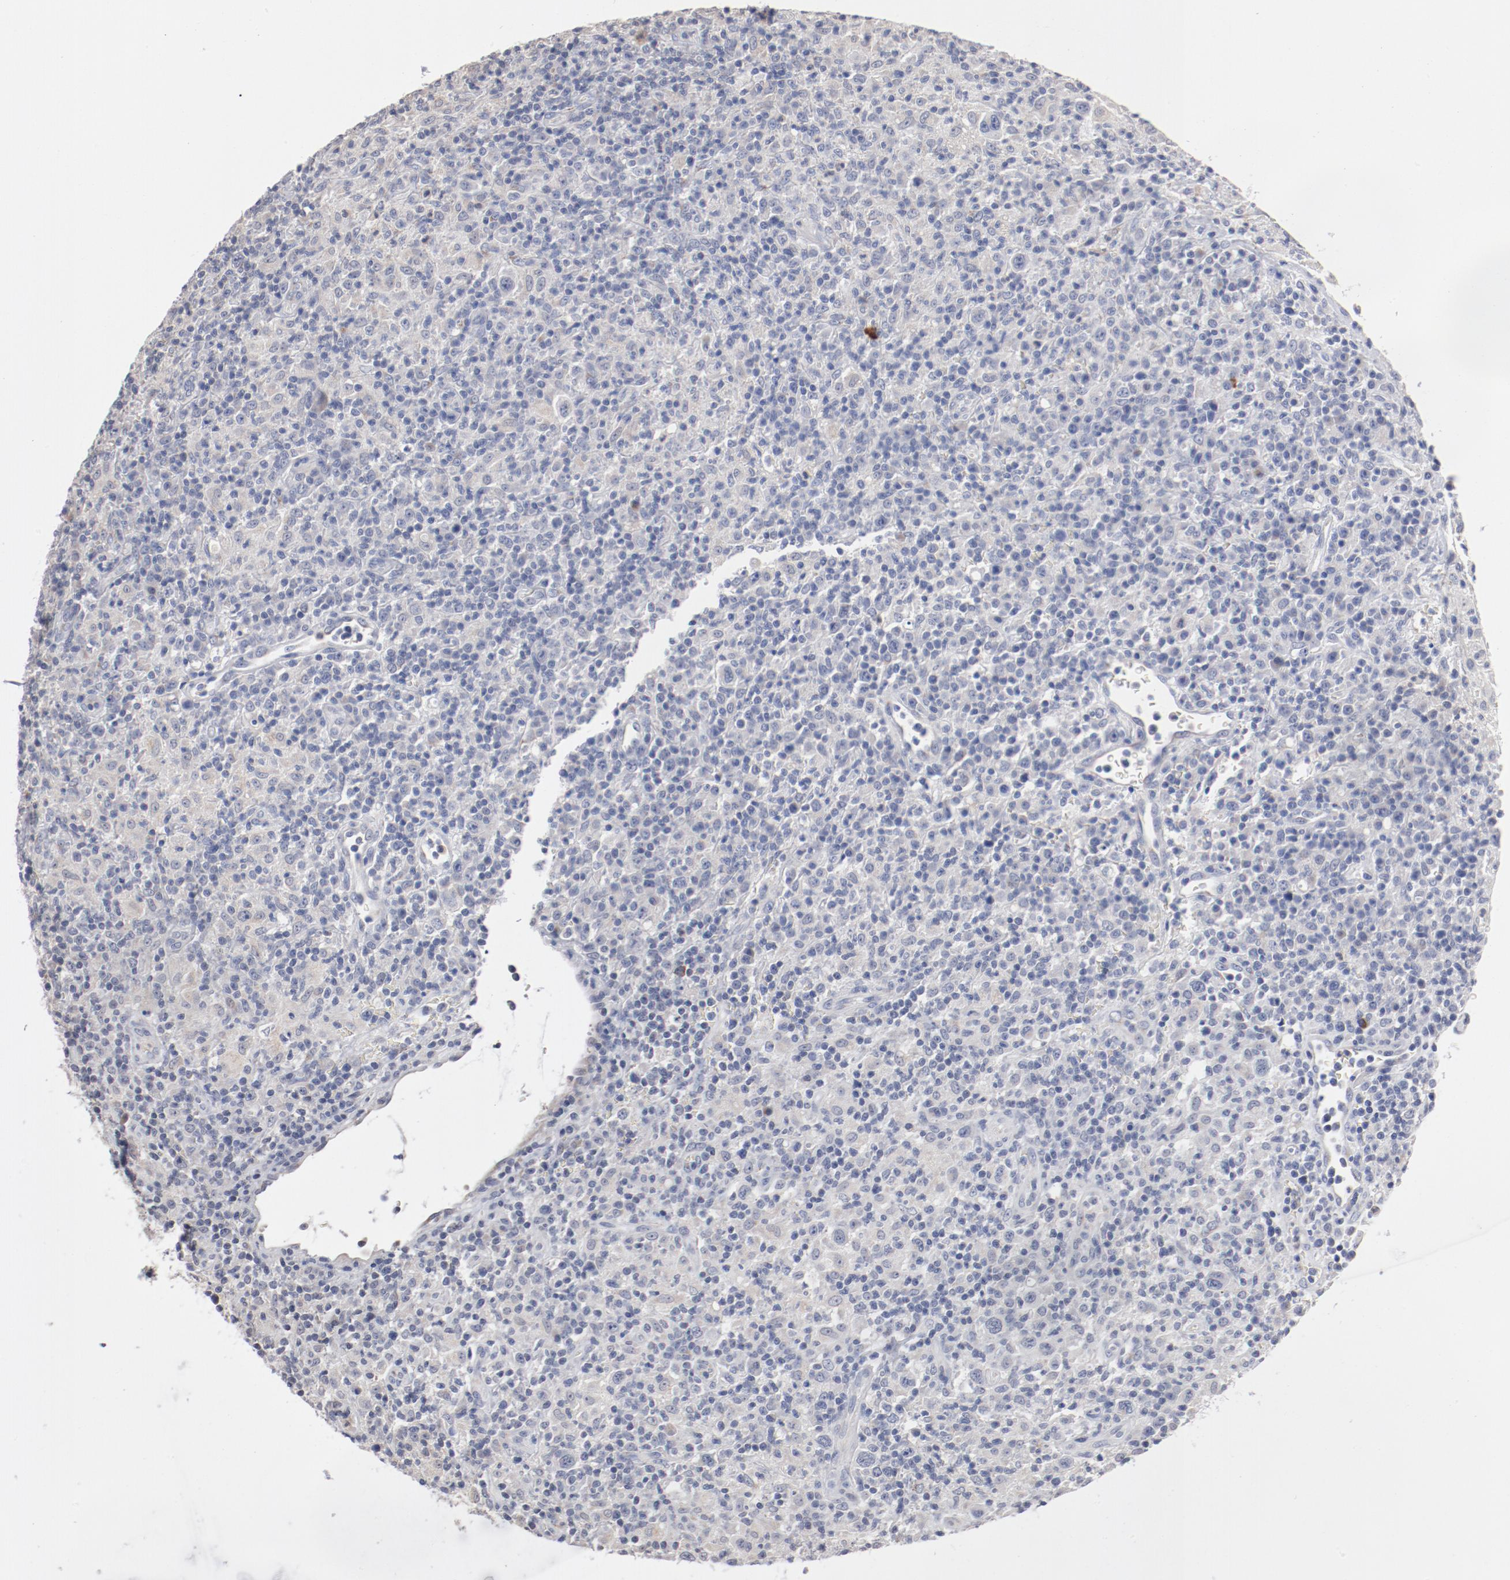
{"staining": {"intensity": "negative", "quantity": "none", "location": "none"}, "tissue": "lymphoma", "cell_type": "Tumor cells", "image_type": "cancer", "snomed": [{"axis": "morphology", "description": "Hodgkin's disease, NOS"}, {"axis": "topography", "description": "Lymph node"}], "caption": "This is a photomicrograph of immunohistochemistry (IHC) staining of lymphoma, which shows no positivity in tumor cells. (Brightfield microscopy of DAB IHC at high magnification).", "gene": "AK7", "patient": {"sex": "male", "age": 65}}